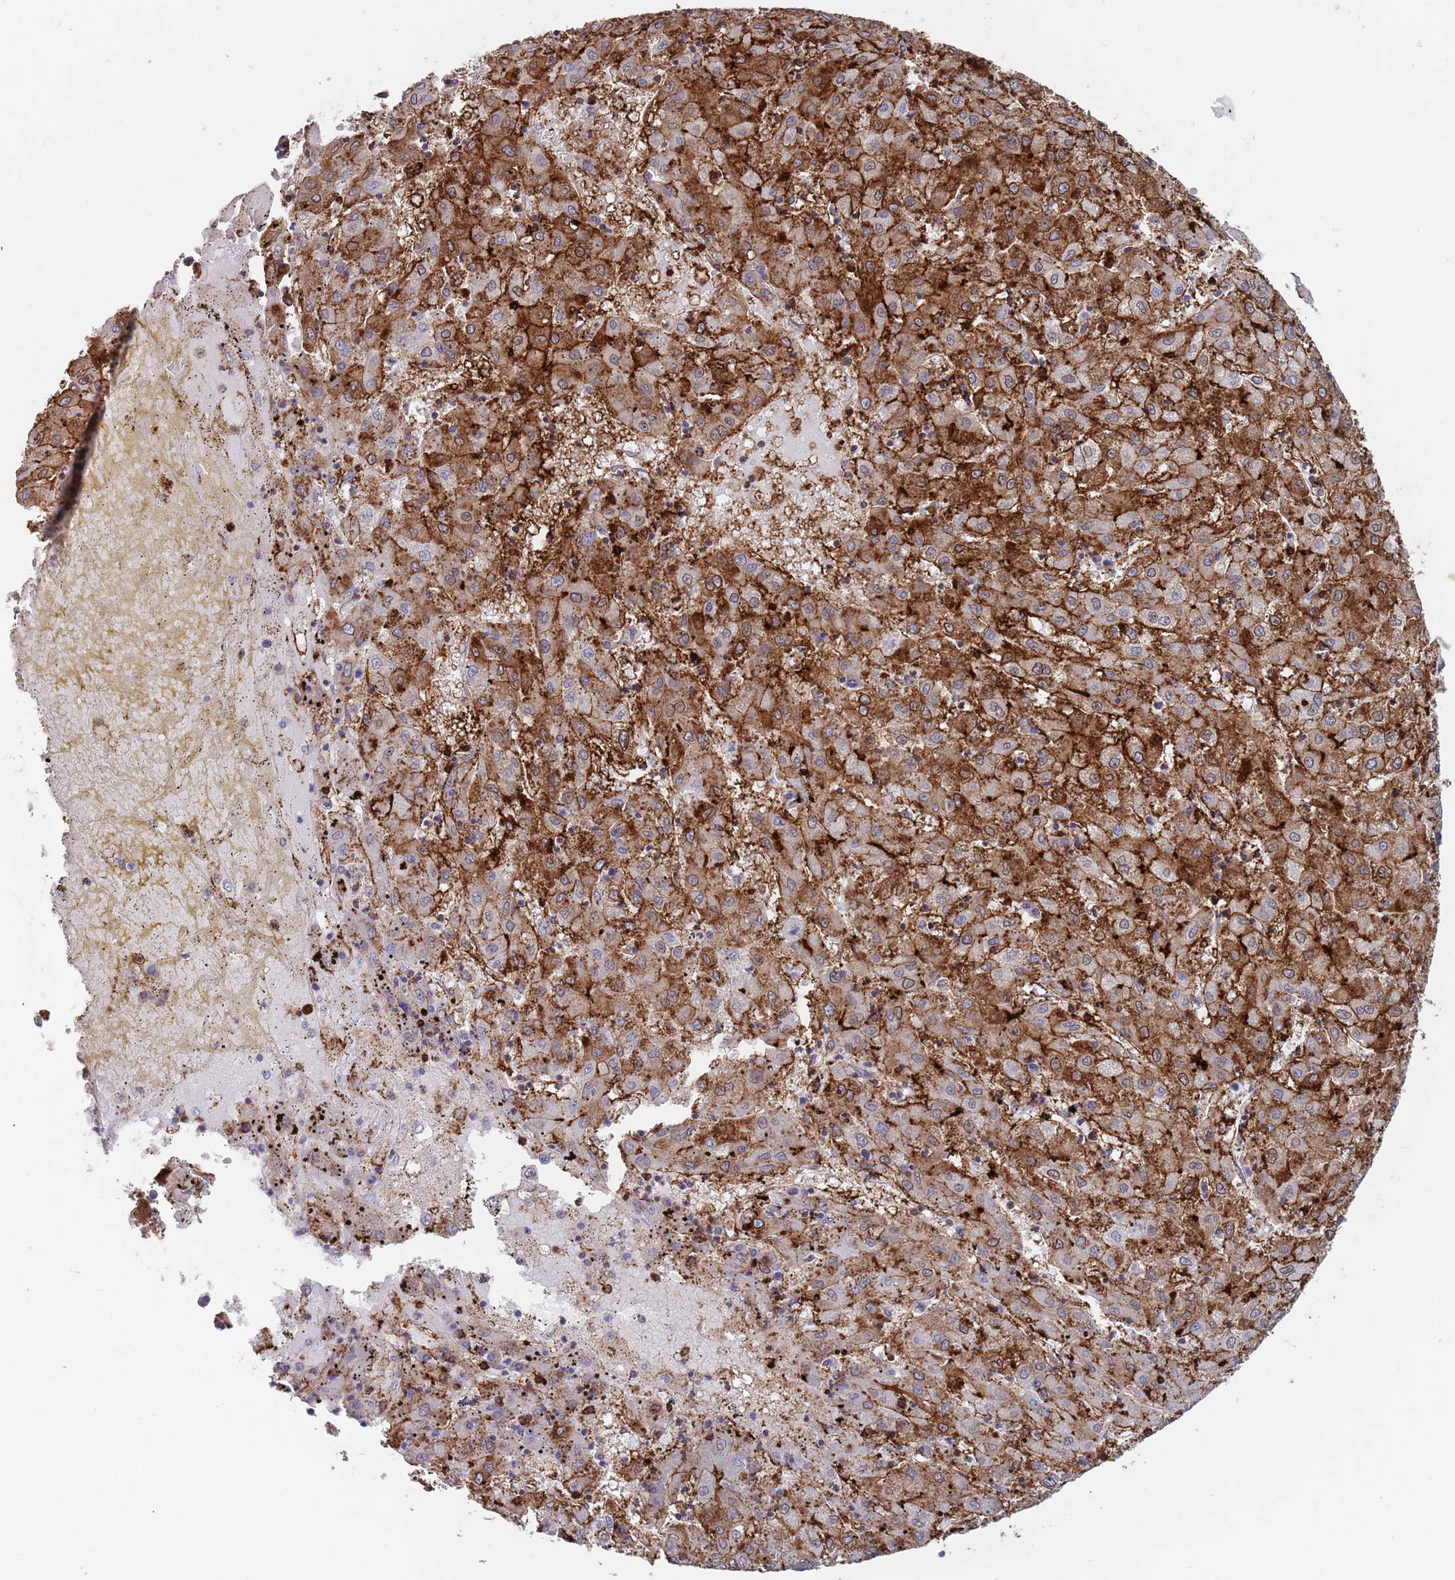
{"staining": {"intensity": "moderate", "quantity": "25%-75%", "location": "cytoplasmic/membranous"}, "tissue": "liver cancer", "cell_type": "Tumor cells", "image_type": "cancer", "snomed": [{"axis": "morphology", "description": "Carcinoma, Hepatocellular, NOS"}, {"axis": "topography", "description": "Liver"}], "caption": "Immunohistochemistry of human liver cancer (hepatocellular carcinoma) demonstrates medium levels of moderate cytoplasmic/membranous staining in about 25%-75% of tumor cells.", "gene": "RNF144A", "patient": {"sex": "male", "age": 72}}